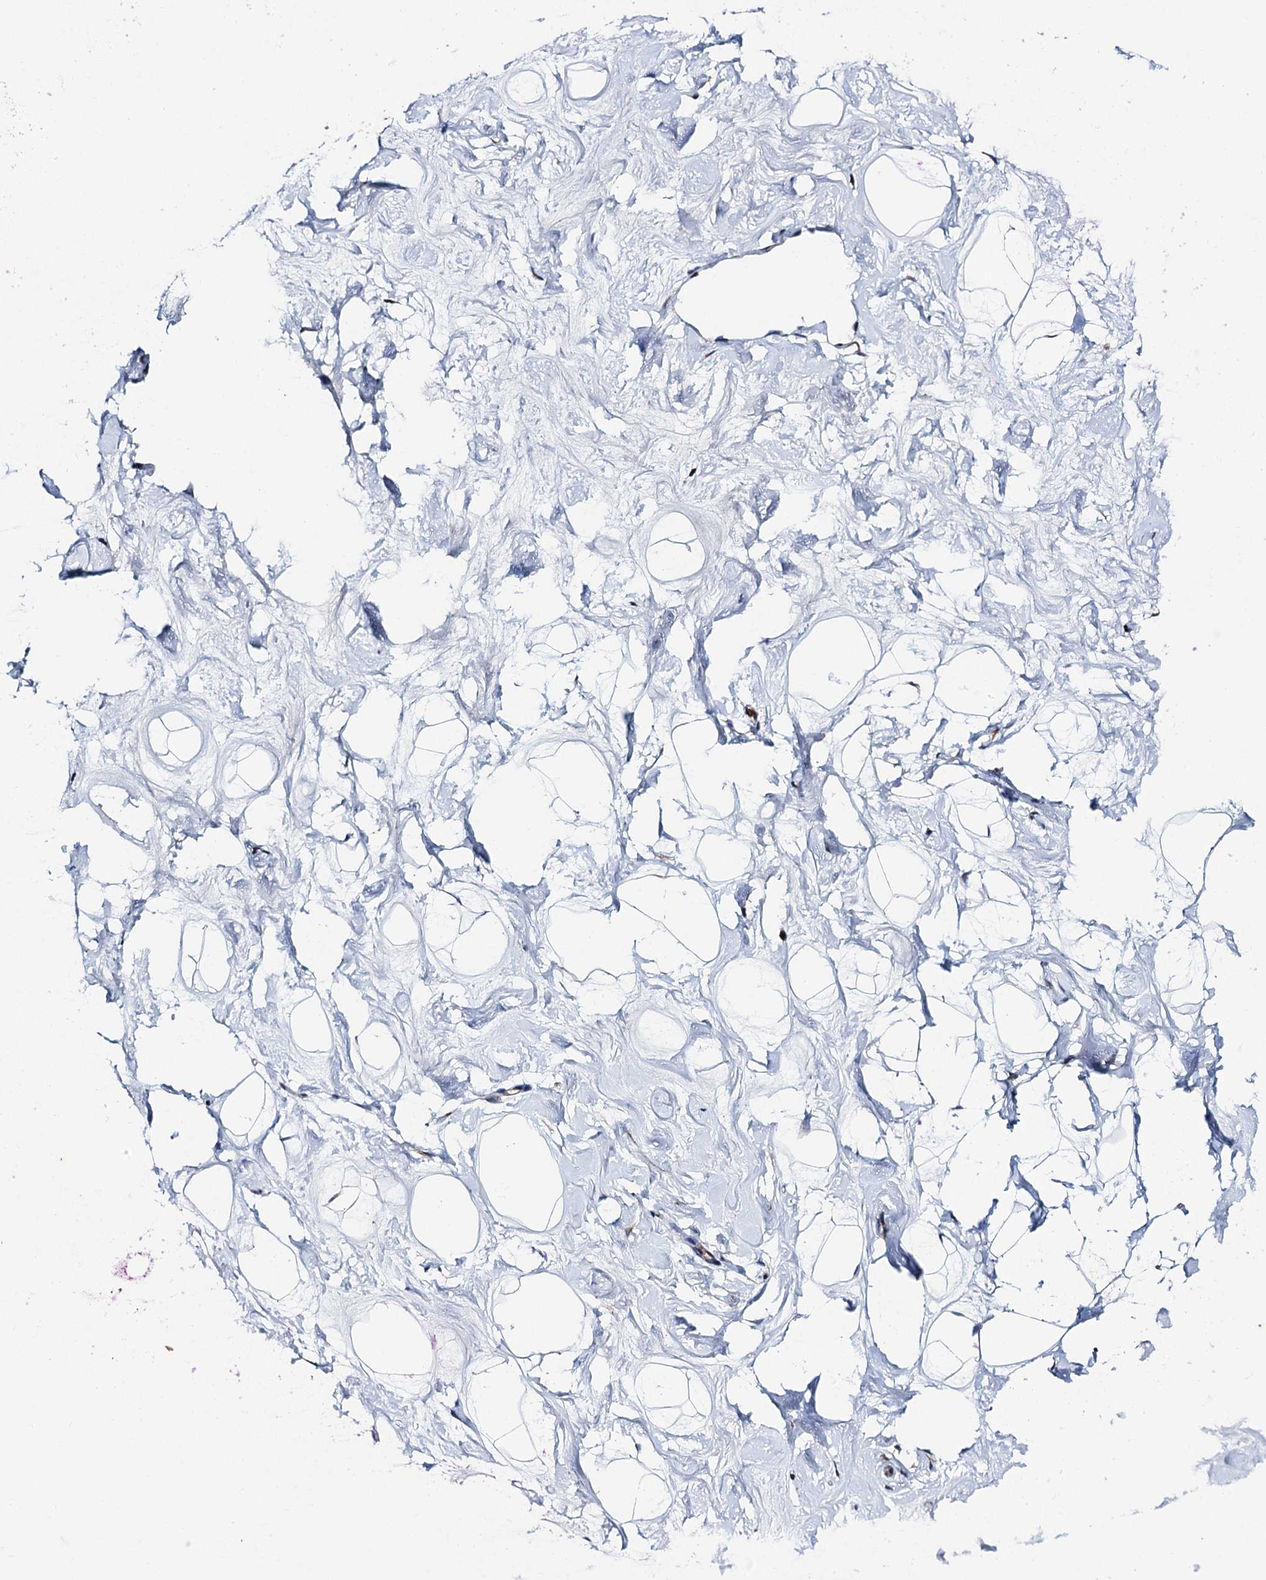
{"staining": {"intensity": "negative", "quantity": "none", "location": "none"}, "tissue": "breast", "cell_type": "Adipocytes", "image_type": "normal", "snomed": [{"axis": "morphology", "description": "Normal tissue, NOS"}, {"axis": "morphology", "description": "Adenoma, NOS"}, {"axis": "topography", "description": "Breast"}], "caption": "DAB (3,3'-diaminobenzidine) immunohistochemical staining of normal human breast reveals no significant expression in adipocytes.", "gene": "NBEA", "patient": {"sex": "female", "age": 23}}